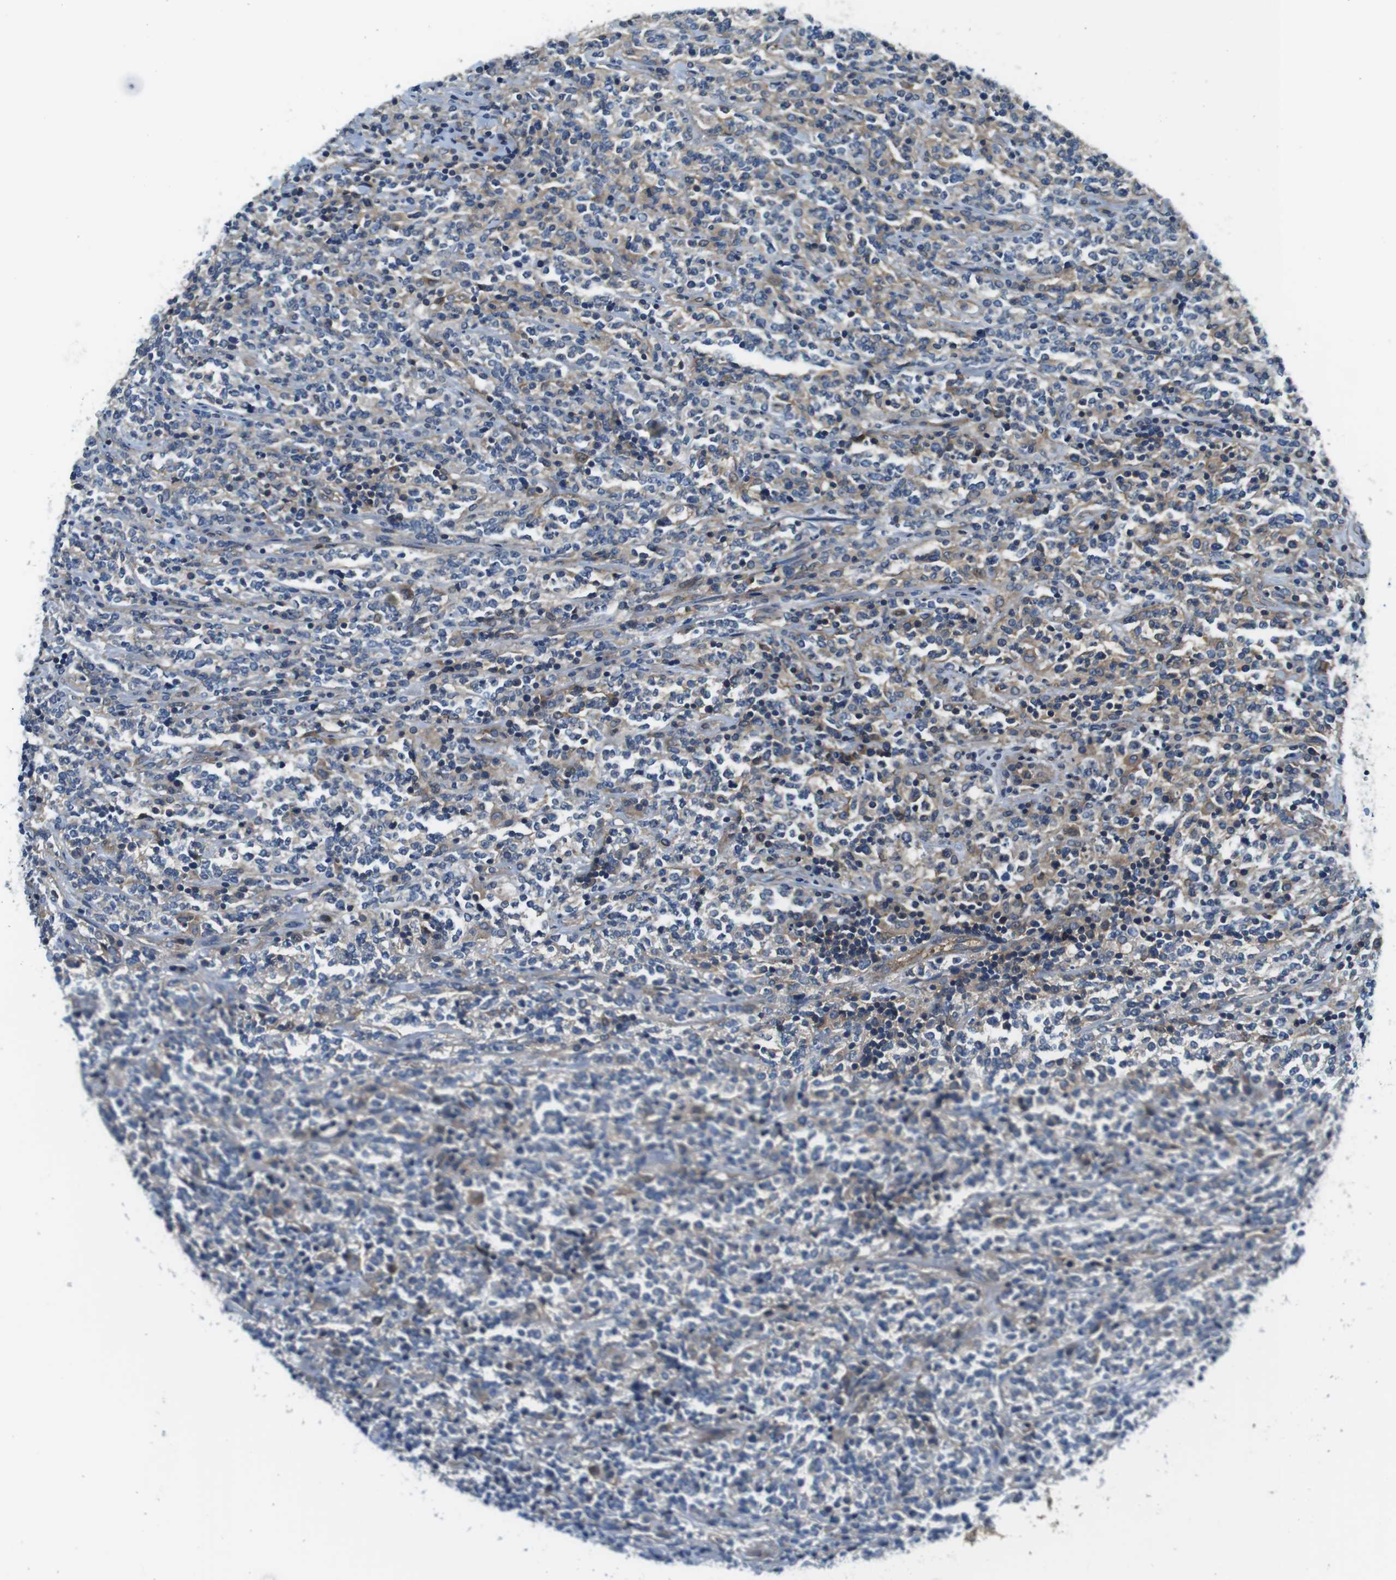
{"staining": {"intensity": "weak", "quantity": "25%-75%", "location": "cytoplasmic/membranous"}, "tissue": "lymphoma", "cell_type": "Tumor cells", "image_type": "cancer", "snomed": [{"axis": "morphology", "description": "Malignant lymphoma, non-Hodgkin's type, High grade"}, {"axis": "topography", "description": "Soft tissue"}], "caption": "DAB immunohistochemical staining of human malignant lymphoma, non-Hodgkin's type (high-grade) reveals weak cytoplasmic/membranous protein expression in about 25%-75% of tumor cells.", "gene": "EIF2B5", "patient": {"sex": "male", "age": 18}}